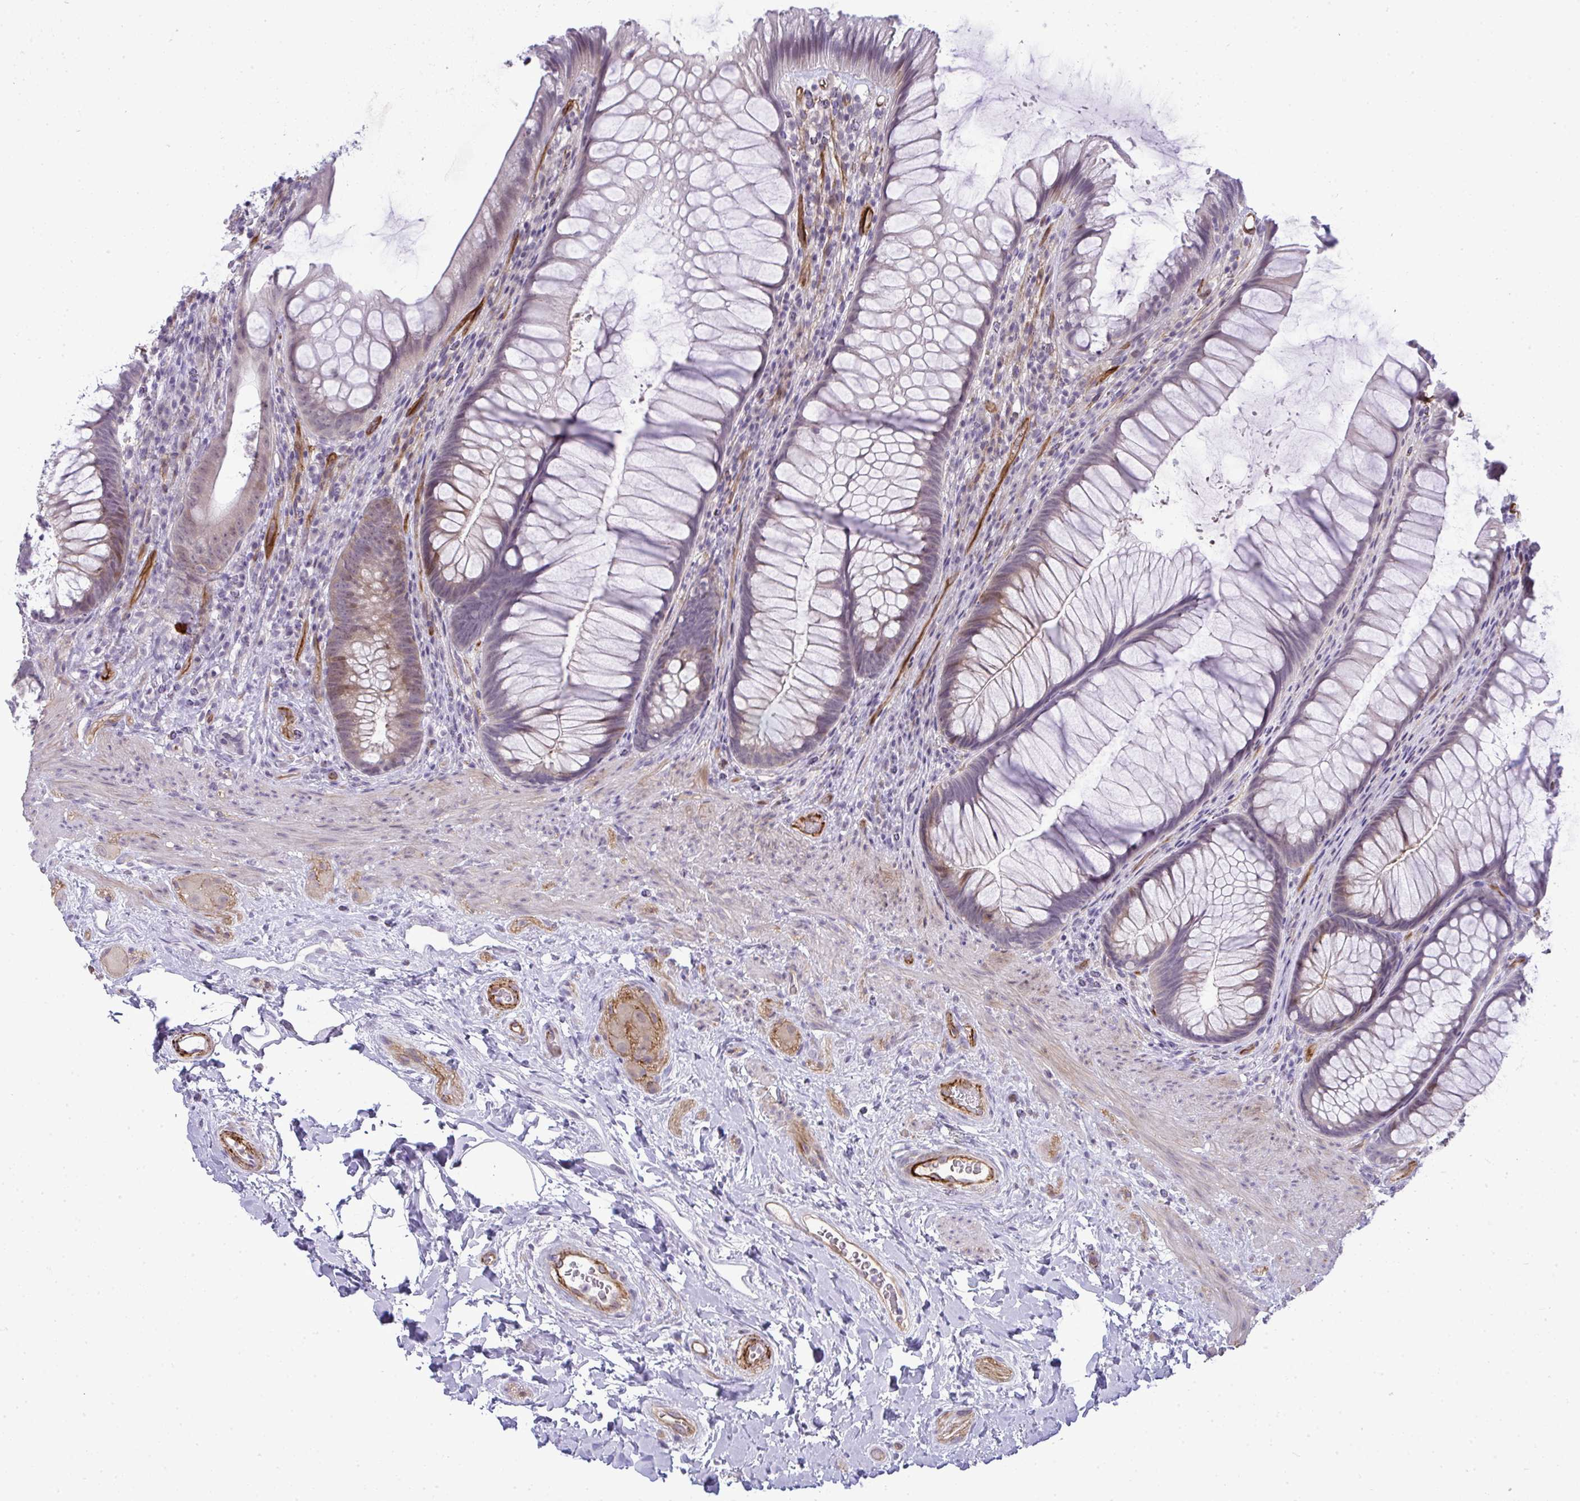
{"staining": {"intensity": "weak", "quantity": "<25%", "location": "cytoplasmic/membranous,nuclear"}, "tissue": "rectum", "cell_type": "Glandular cells", "image_type": "normal", "snomed": [{"axis": "morphology", "description": "Normal tissue, NOS"}, {"axis": "topography", "description": "Rectum"}], "caption": "Immunohistochemical staining of benign human rectum demonstrates no significant staining in glandular cells. The staining is performed using DAB (3,3'-diaminobenzidine) brown chromogen with nuclei counter-stained in using hematoxylin.", "gene": "UBE2S", "patient": {"sex": "male", "age": 53}}